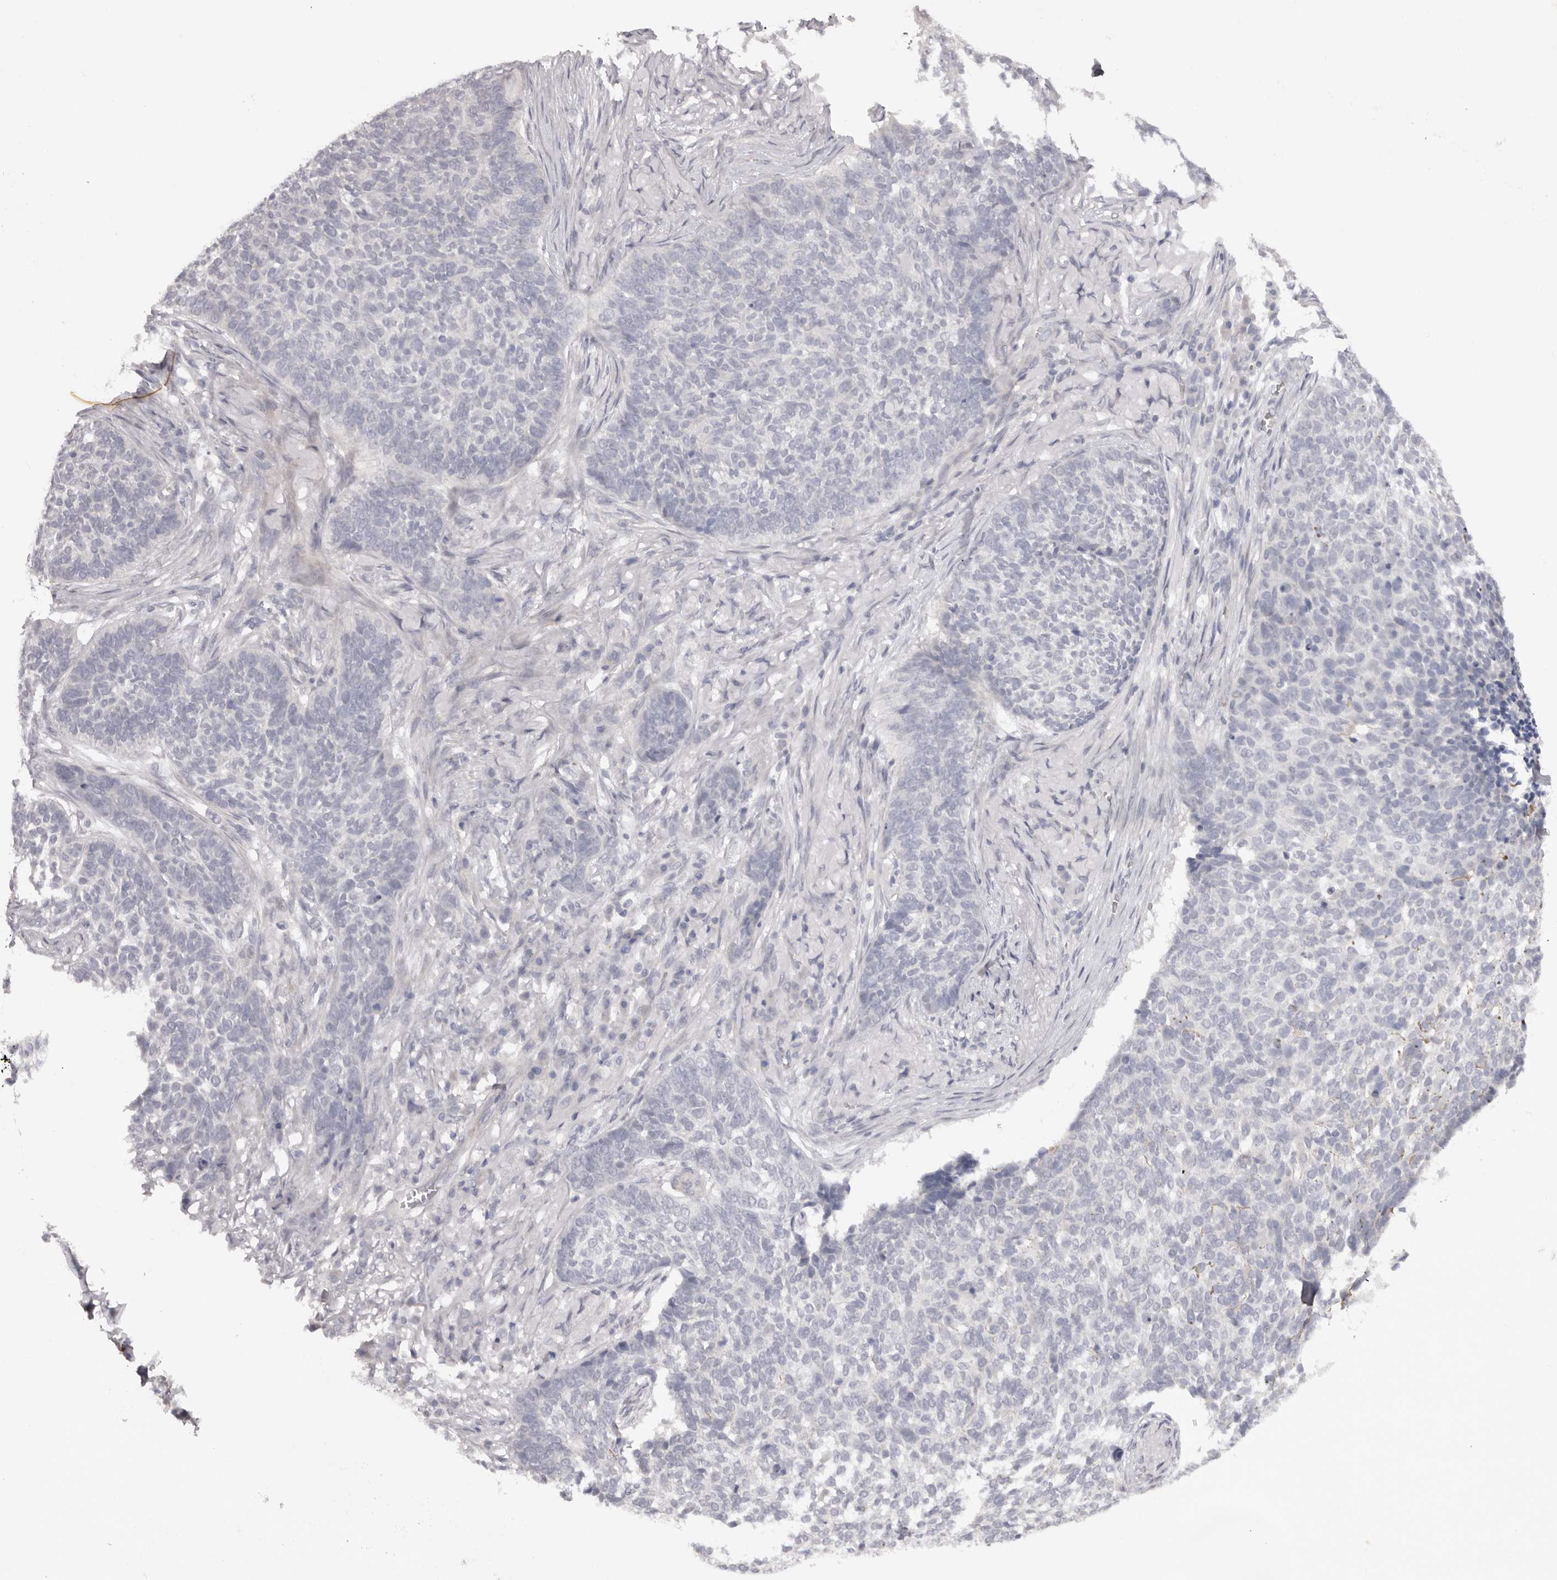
{"staining": {"intensity": "negative", "quantity": "none", "location": "none"}, "tissue": "skin cancer", "cell_type": "Tumor cells", "image_type": "cancer", "snomed": [{"axis": "morphology", "description": "Basal cell carcinoma"}, {"axis": "topography", "description": "Skin"}], "caption": "Tumor cells show no significant positivity in basal cell carcinoma (skin).", "gene": "TNR", "patient": {"sex": "male", "age": 85}}